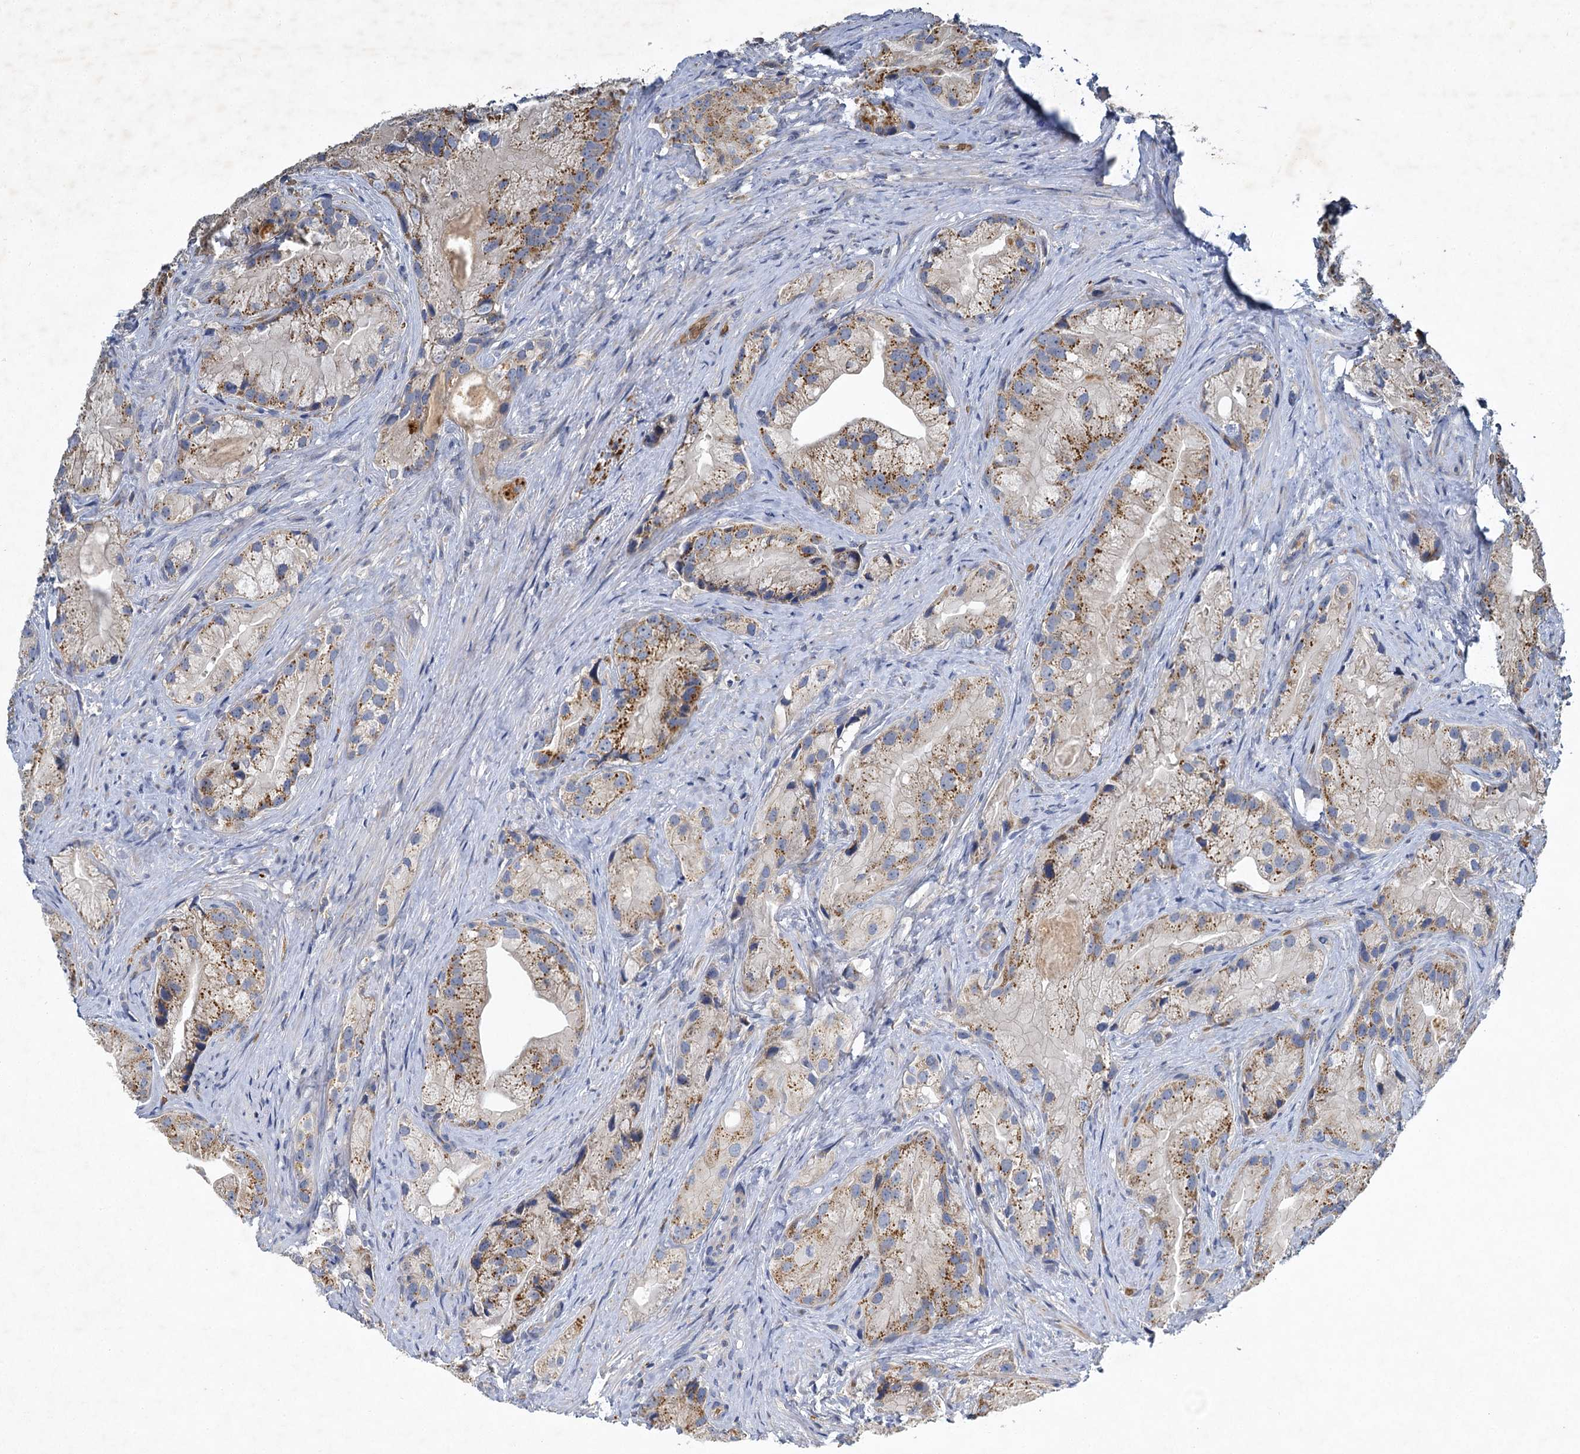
{"staining": {"intensity": "moderate", "quantity": "25%-75%", "location": "cytoplasmic/membranous"}, "tissue": "prostate cancer", "cell_type": "Tumor cells", "image_type": "cancer", "snomed": [{"axis": "morphology", "description": "Adenocarcinoma, Low grade"}, {"axis": "topography", "description": "Prostate"}], "caption": "A micrograph of human prostate cancer stained for a protein reveals moderate cytoplasmic/membranous brown staining in tumor cells. (DAB (3,3'-diaminobenzidine) IHC with brightfield microscopy, high magnification).", "gene": "BCS1L", "patient": {"sex": "male", "age": 71}}